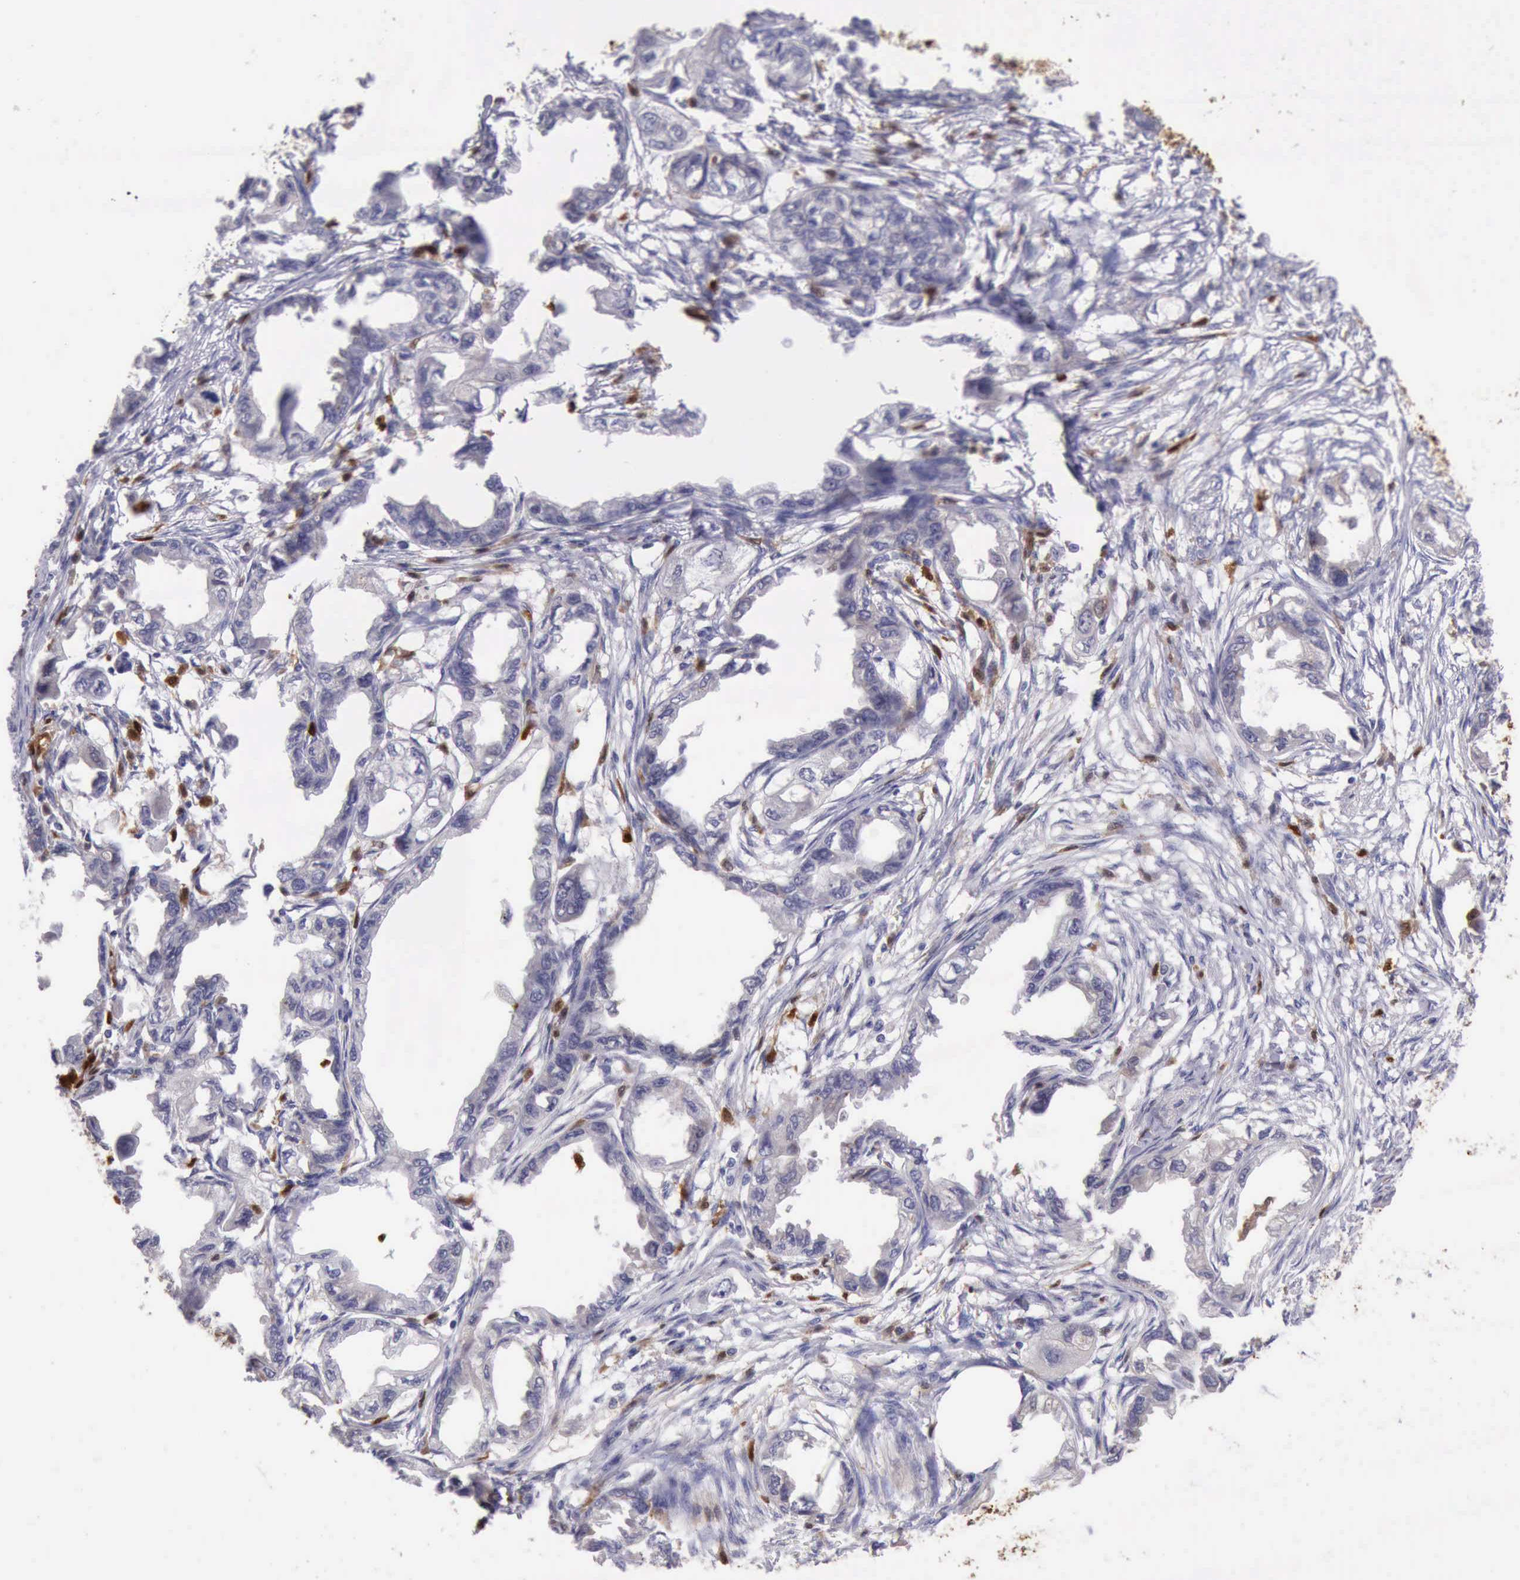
{"staining": {"intensity": "negative", "quantity": "none", "location": "none"}, "tissue": "endometrial cancer", "cell_type": "Tumor cells", "image_type": "cancer", "snomed": [{"axis": "morphology", "description": "Adenocarcinoma, NOS"}, {"axis": "topography", "description": "Endometrium"}], "caption": "This is an immunohistochemistry image of human endometrial cancer. There is no staining in tumor cells.", "gene": "CSTA", "patient": {"sex": "female", "age": 67}}